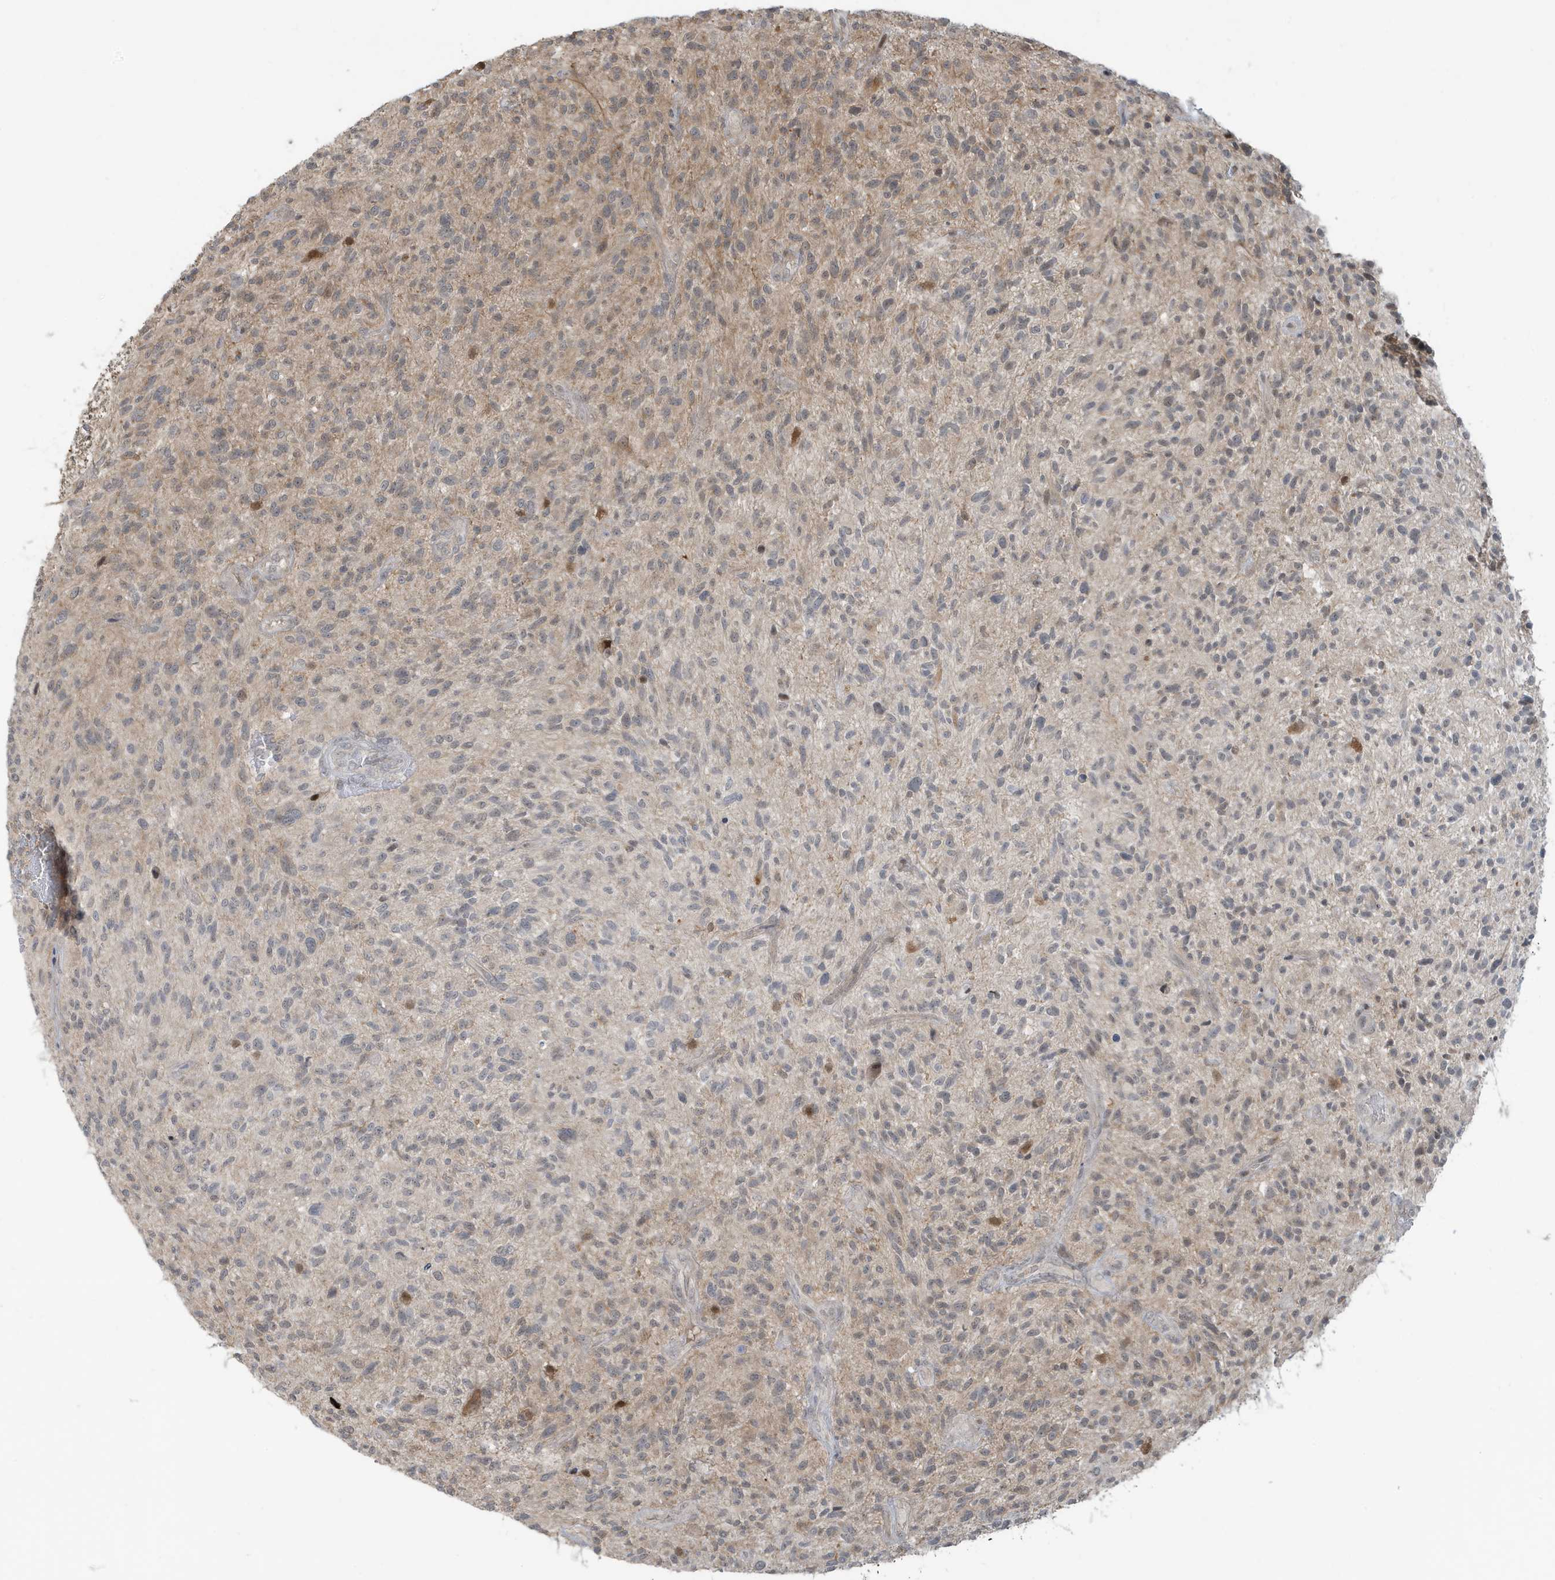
{"staining": {"intensity": "weak", "quantity": "<25%", "location": "cytoplasmic/membranous"}, "tissue": "glioma", "cell_type": "Tumor cells", "image_type": "cancer", "snomed": [{"axis": "morphology", "description": "Glioma, malignant, High grade"}, {"axis": "topography", "description": "Brain"}], "caption": "Protein analysis of high-grade glioma (malignant) reveals no significant expression in tumor cells.", "gene": "PRRT3", "patient": {"sex": "male", "age": 47}}